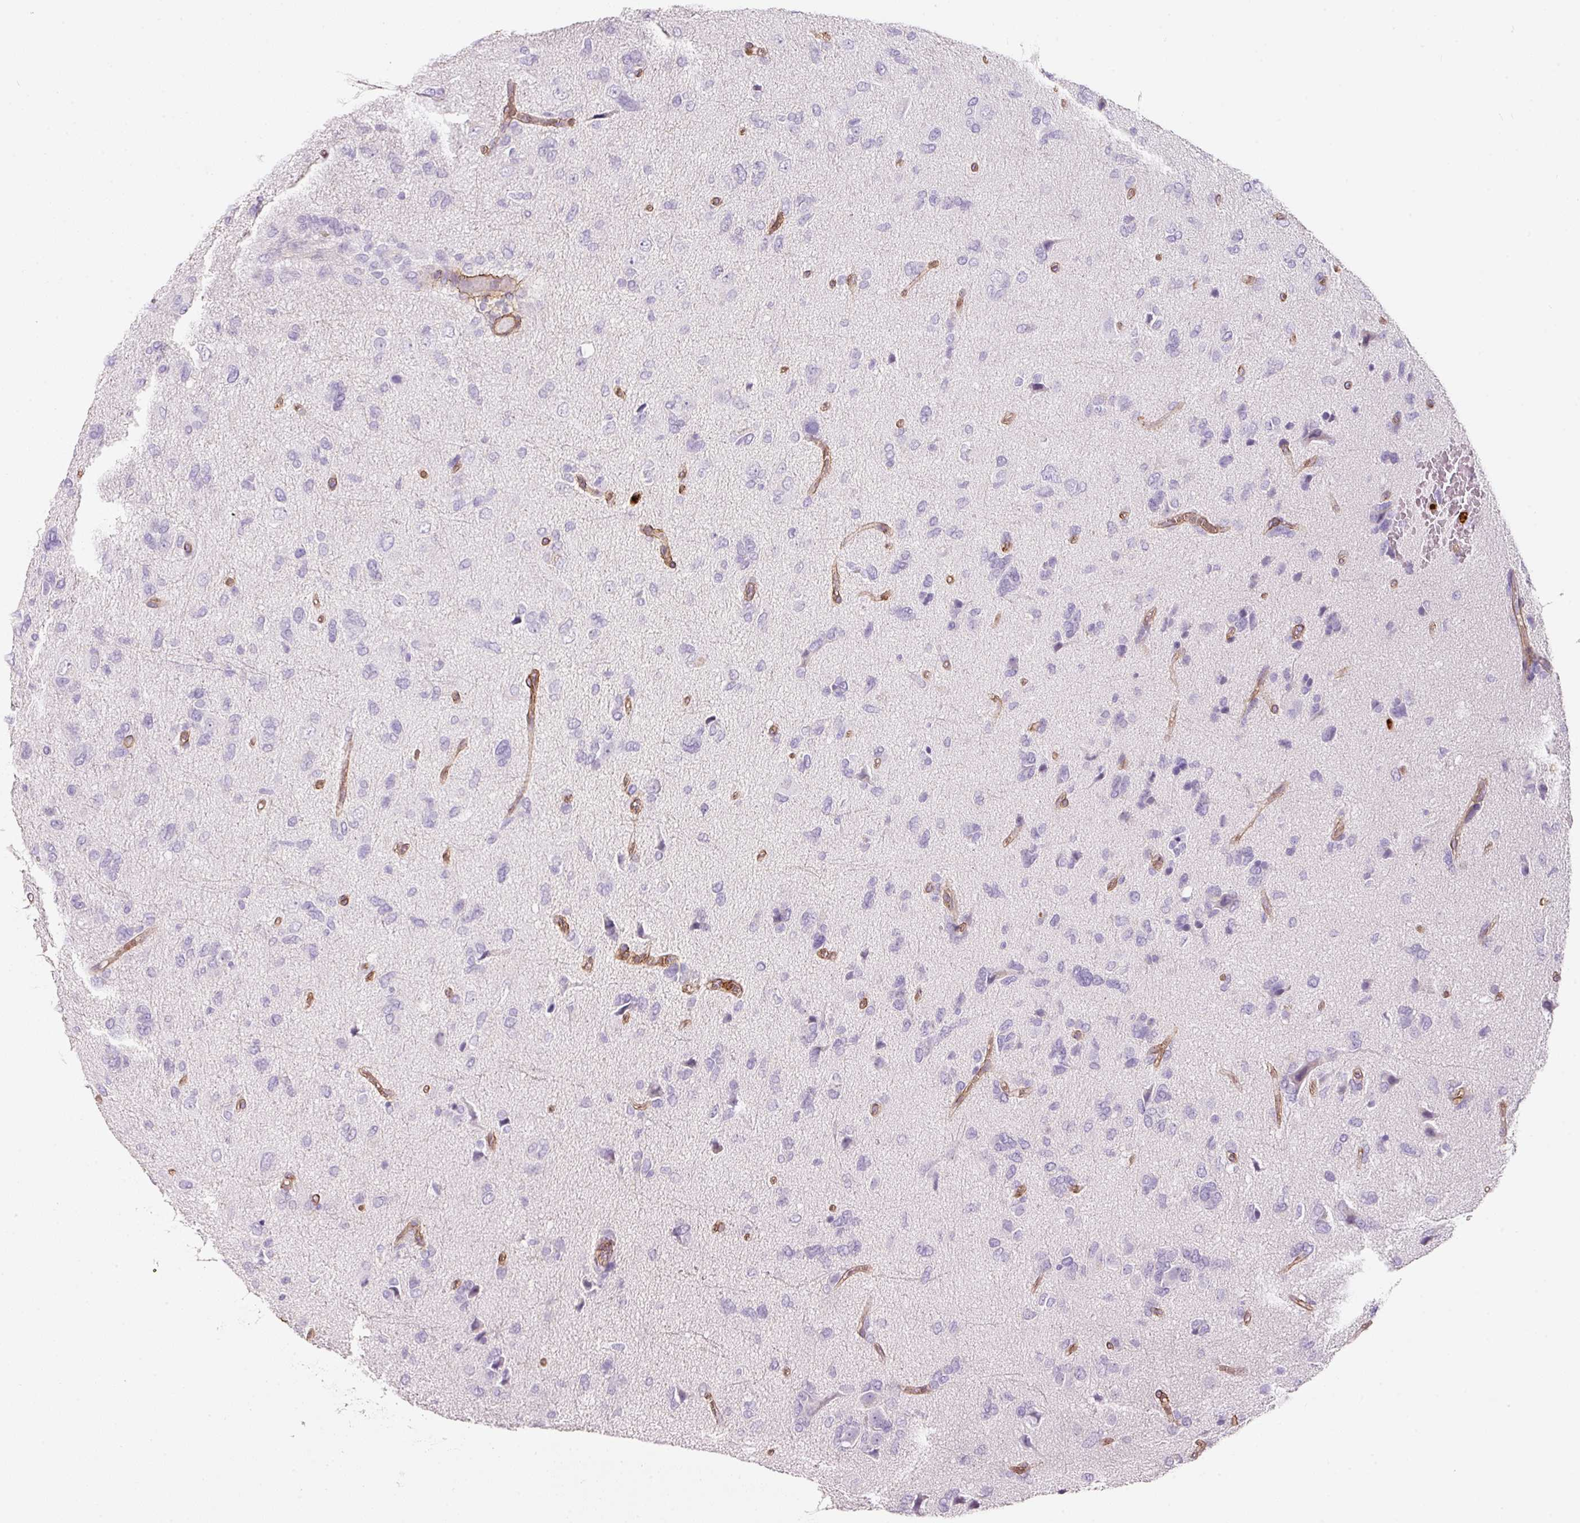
{"staining": {"intensity": "negative", "quantity": "none", "location": "none"}, "tissue": "glioma", "cell_type": "Tumor cells", "image_type": "cancer", "snomed": [{"axis": "morphology", "description": "Glioma, malignant, High grade"}, {"axis": "topography", "description": "Brain"}], "caption": "Immunohistochemistry of human glioma shows no staining in tumor cells.", "gene": "LOXL4", "patient": {"sex": "female", "age": 59}}